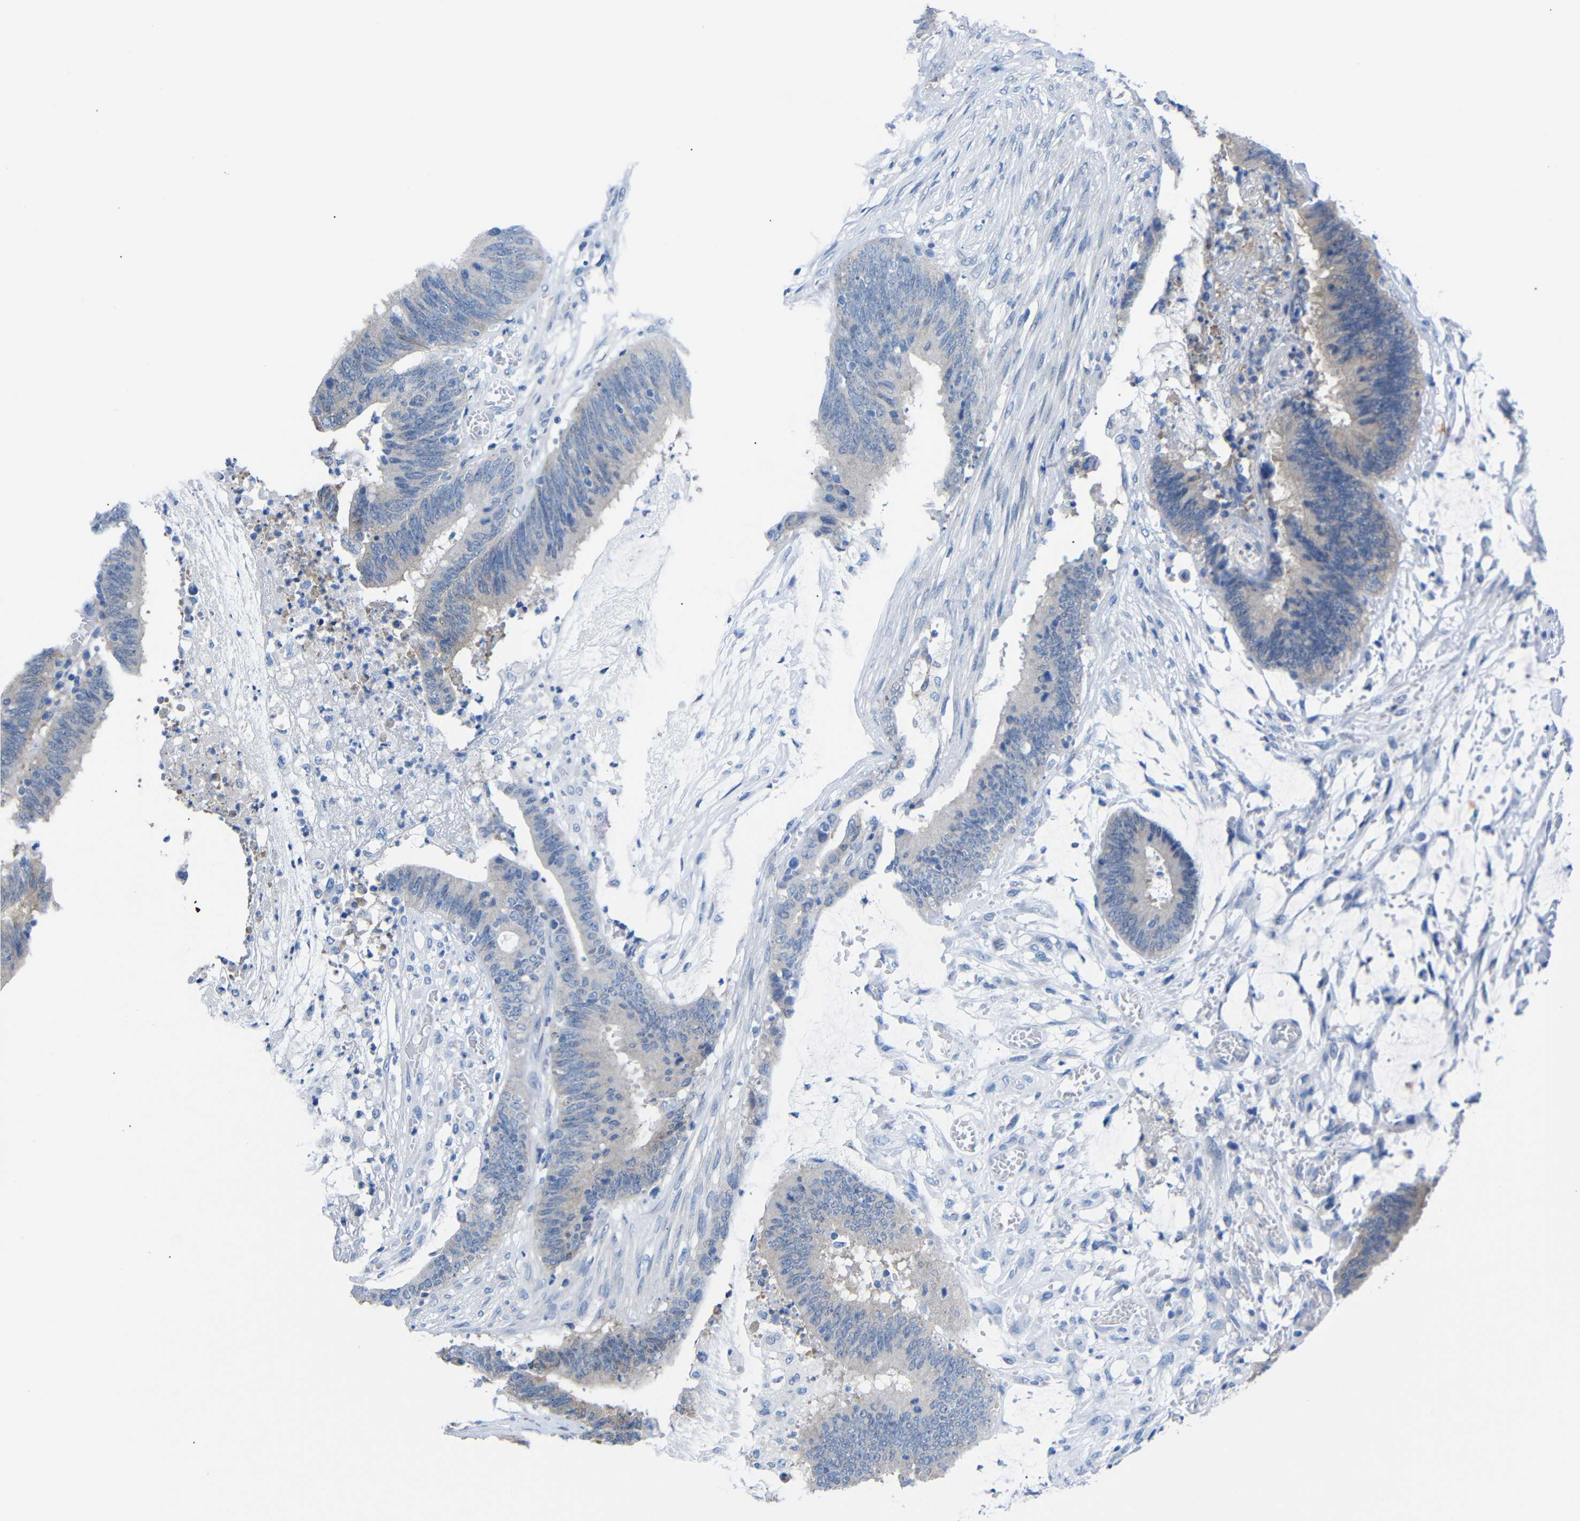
{"staining": {"intensity": "negative", "quantity": "none", "location": "none"}, "tissue": "colorectal cancer", "cell_type": "Tumor cells", "image_type": "cancer", "snomed": [{"axis": "morphology", "description": "Adenocarcinoma, NOS"}, {"axis": "topography", "description": "Rectum"}], "caption": "The IHC photomicrograph has no significant positivity in tumor cells of colorectal cancer tissue.", "gene": "PEBP1", "patient": {"sex": "female", "age": 66}}